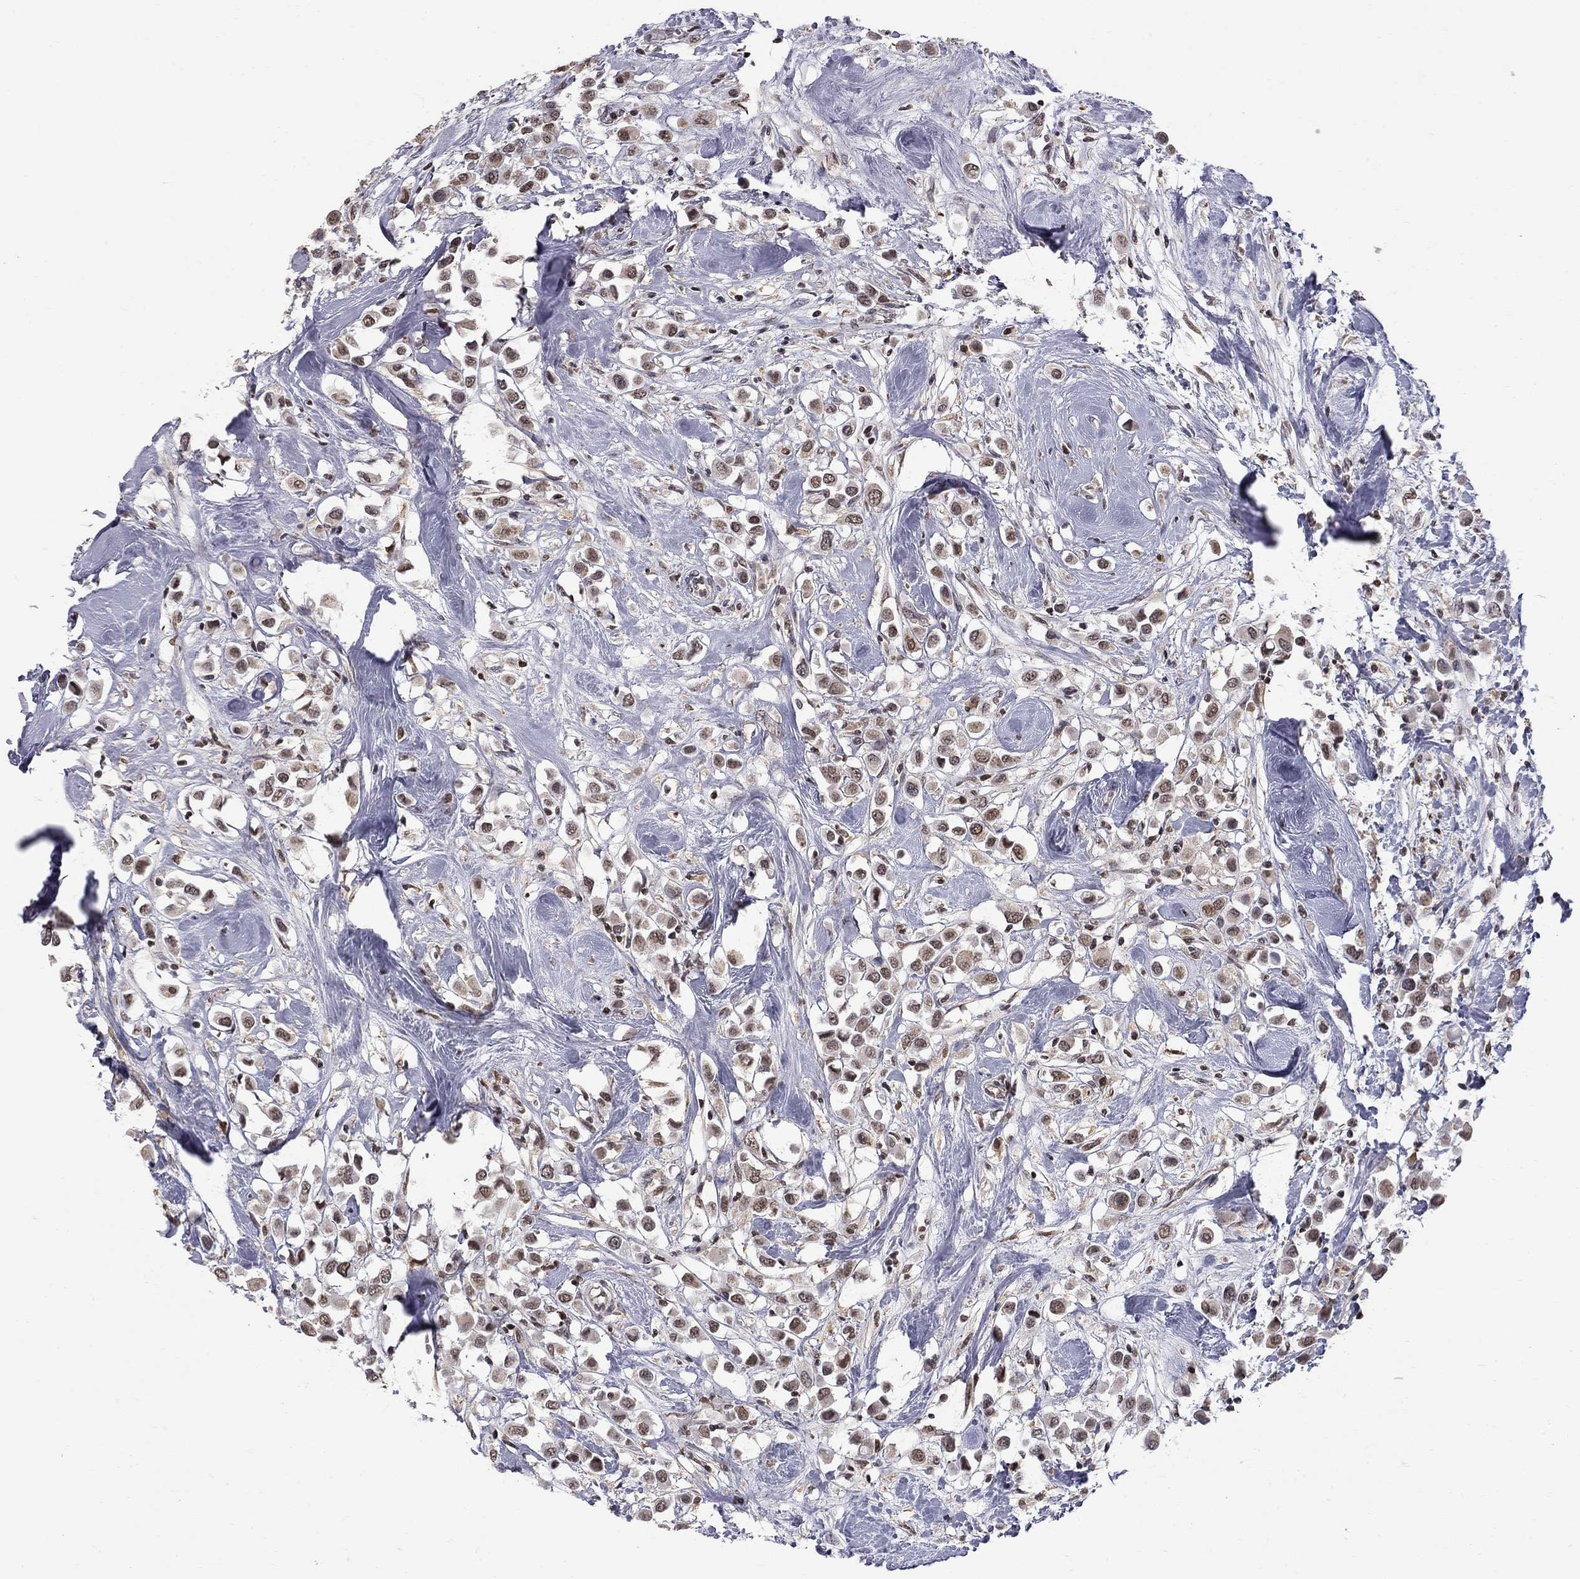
{"staining": {"intensity": "moderate", "quantity": "25%-75%", "location": "nuclear"}, "tissue": "breast cancer", "cell_type": "Tumor cells", "image_type": "cancer", "snomed": [{"axis": "morphology", "description": "Duct carcinoma"}, {"axis": "topography", "description": "Breast"}], "caption": "Protein positivity by immunohistochemistry (IHC) exhibits moderate nuclear positivity in approximately 25%-75% of tumor cells in infiltrating ductal carcinoma (breast). Using DAB (3,3'-diaminobenzidine) (brown) and hematoxylin (blue) stains, captured at high magnification using brightfield microscopy.", "gene": "RFWD3", "patient": {"sex": "female", "age": 61}}